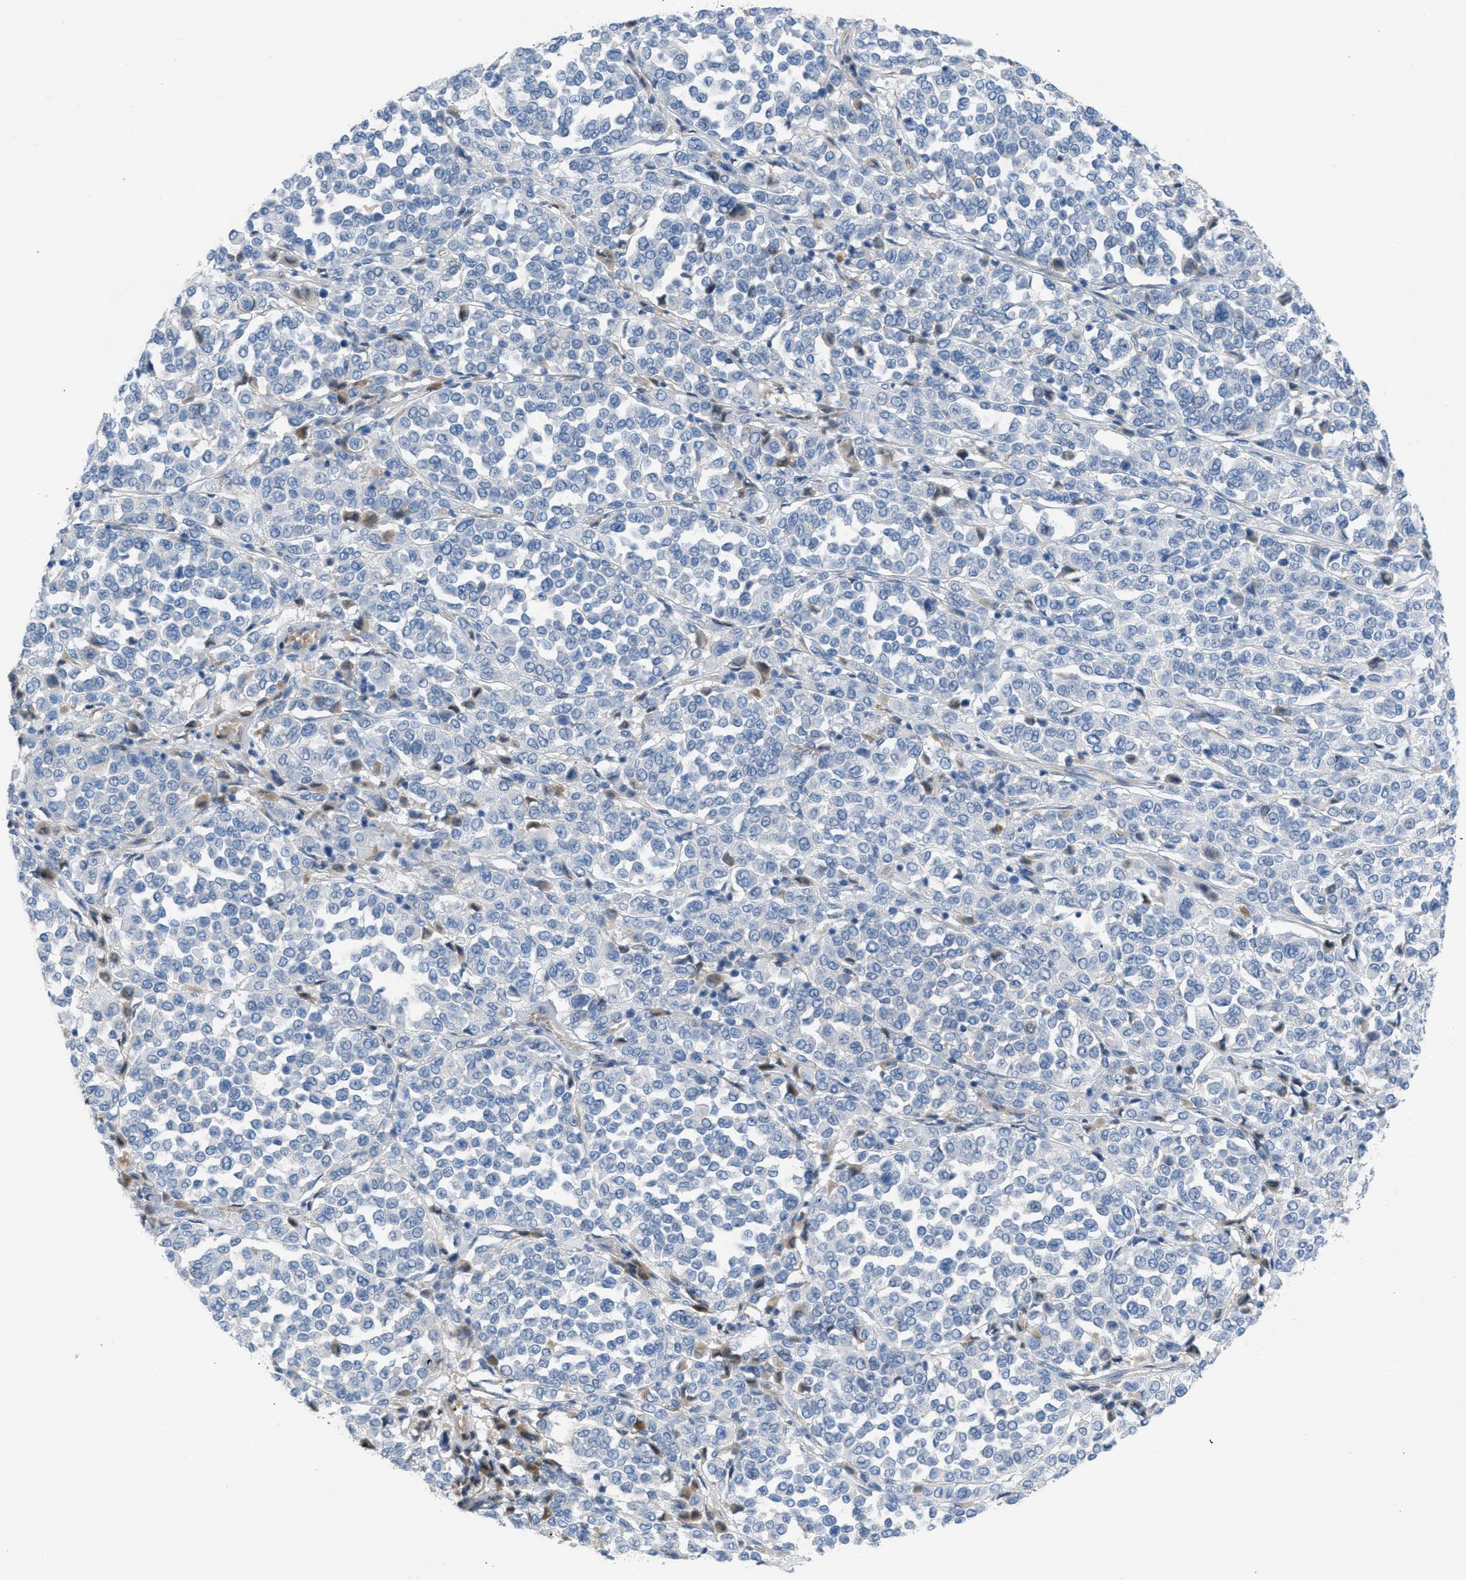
{"staining": {"intensity": "negative", "quantity": "none", "location": "none"}, "tissue": "melanoma", "cell_type": "Tumor cells", "image_type": "cancer", "snomed": [{"axis": "morphology", "description": "Malignant melanoma, Metastatic site"}, {"axis": "topography", "description": "Pancreas"}], "caption": "An IHC micrograph of malignant melanoma (metastatic site) is shown. There is no staining in tumor cells of malignant melanoma (metastatic site). The staining is performed using DAB (3,3'-diaminobenzidine) brown chromogen with nuclei counter-stained in using hematoxylin.", "gene": "CRB3", "patient": {"sex": "female", "age": 30}}